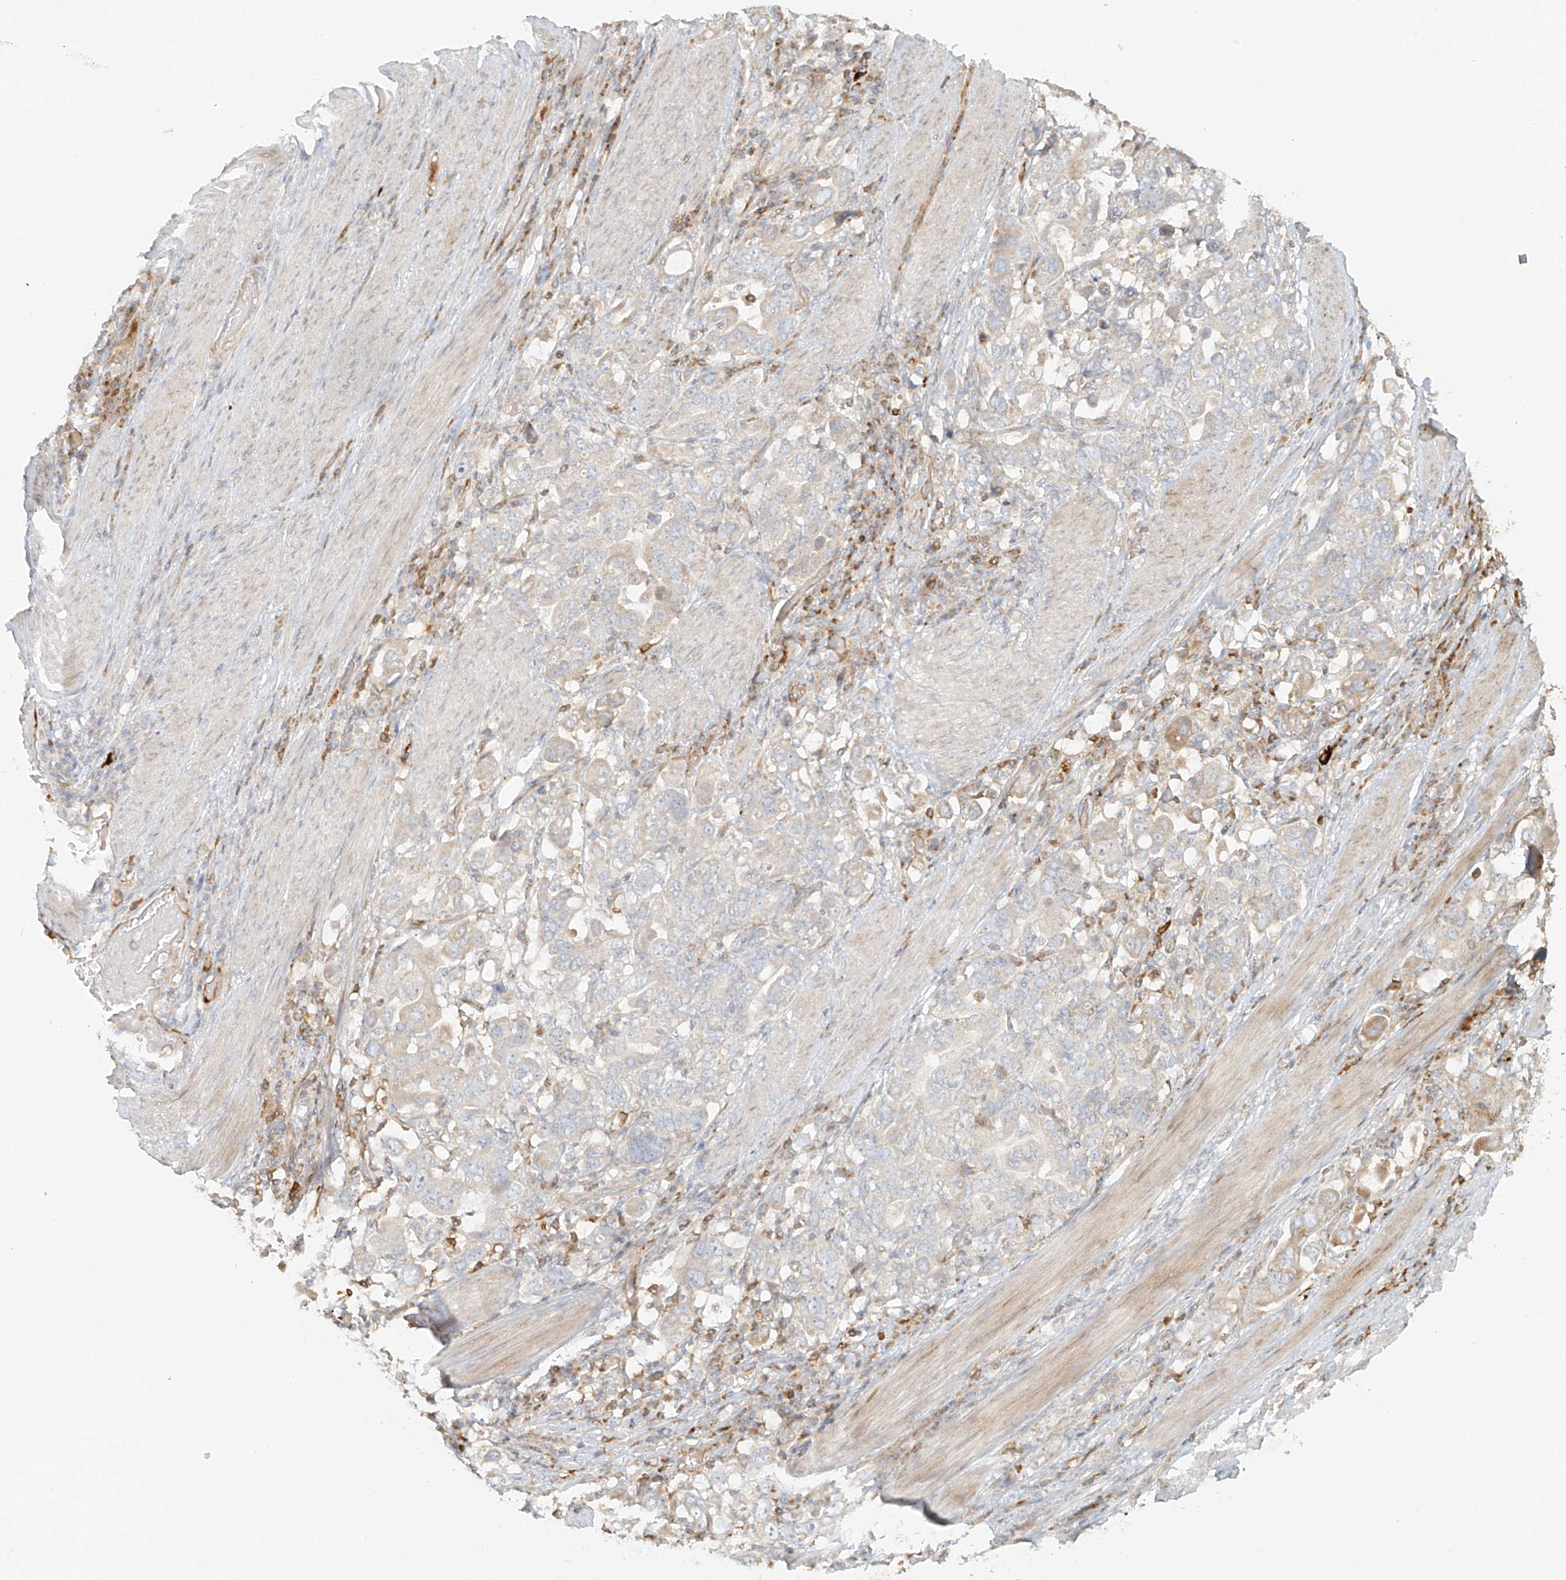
{"staining": {"intensity": "weak", "quantity": "<25%", "location": "cytoplasmic/membranous"}, "tissue": "stomach cancer", "cell_type": "Tumor cells", "image_type": "cancer", "snomed": [{"axis": "morphology", "description": "Adenocarcinoma, NOS"}, {"axis": "topography", "description": "Stomach, upper"}], "caption": "Immunohistochemistry (IHC) of adenocarcinoma (stomach) demonstrates no expression in tumor cells.", "gene": "MIPEP", "patient": {"sex": "male", "age": 62}}